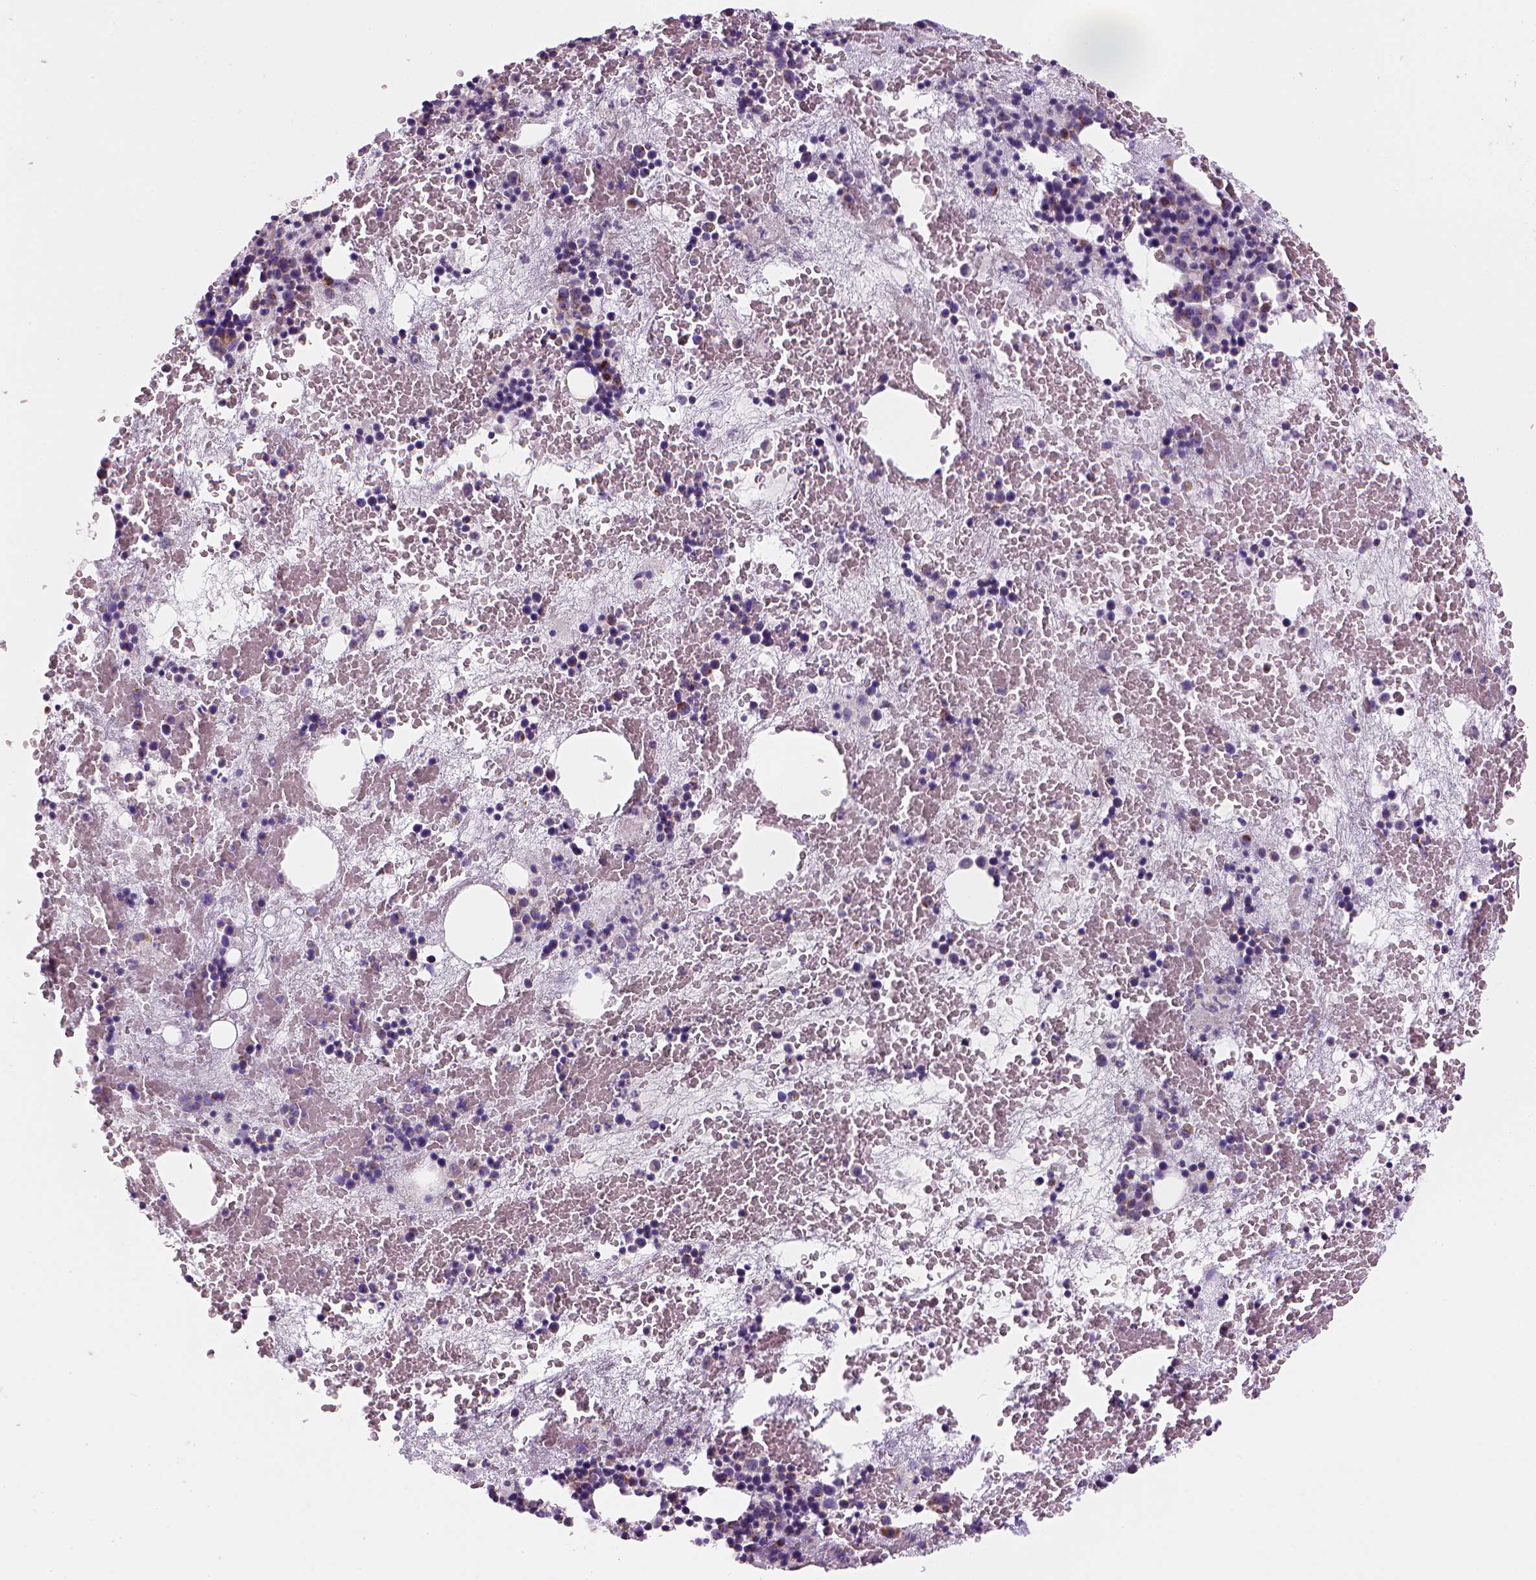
{"staining": {"intensity": "negative", "quantity": "none", "location": "none"}, "tissue": "bone marrow", "cell_type": "Hematopoietic cells", "image_type": "normal", "snomed": [{"axis": "morphology", "description": "Normal tissue, NOS"}, {"axis": "topography", "description": "Bone marrow"}], "caption": "A high-resolution photomicrograph shows immunohistochemistry staining of unremarkable bone marrow, which displays no significant staining in hematopoietic cells.", "gene": "CES2", "patient": {"sex": "male", "age": 79}}